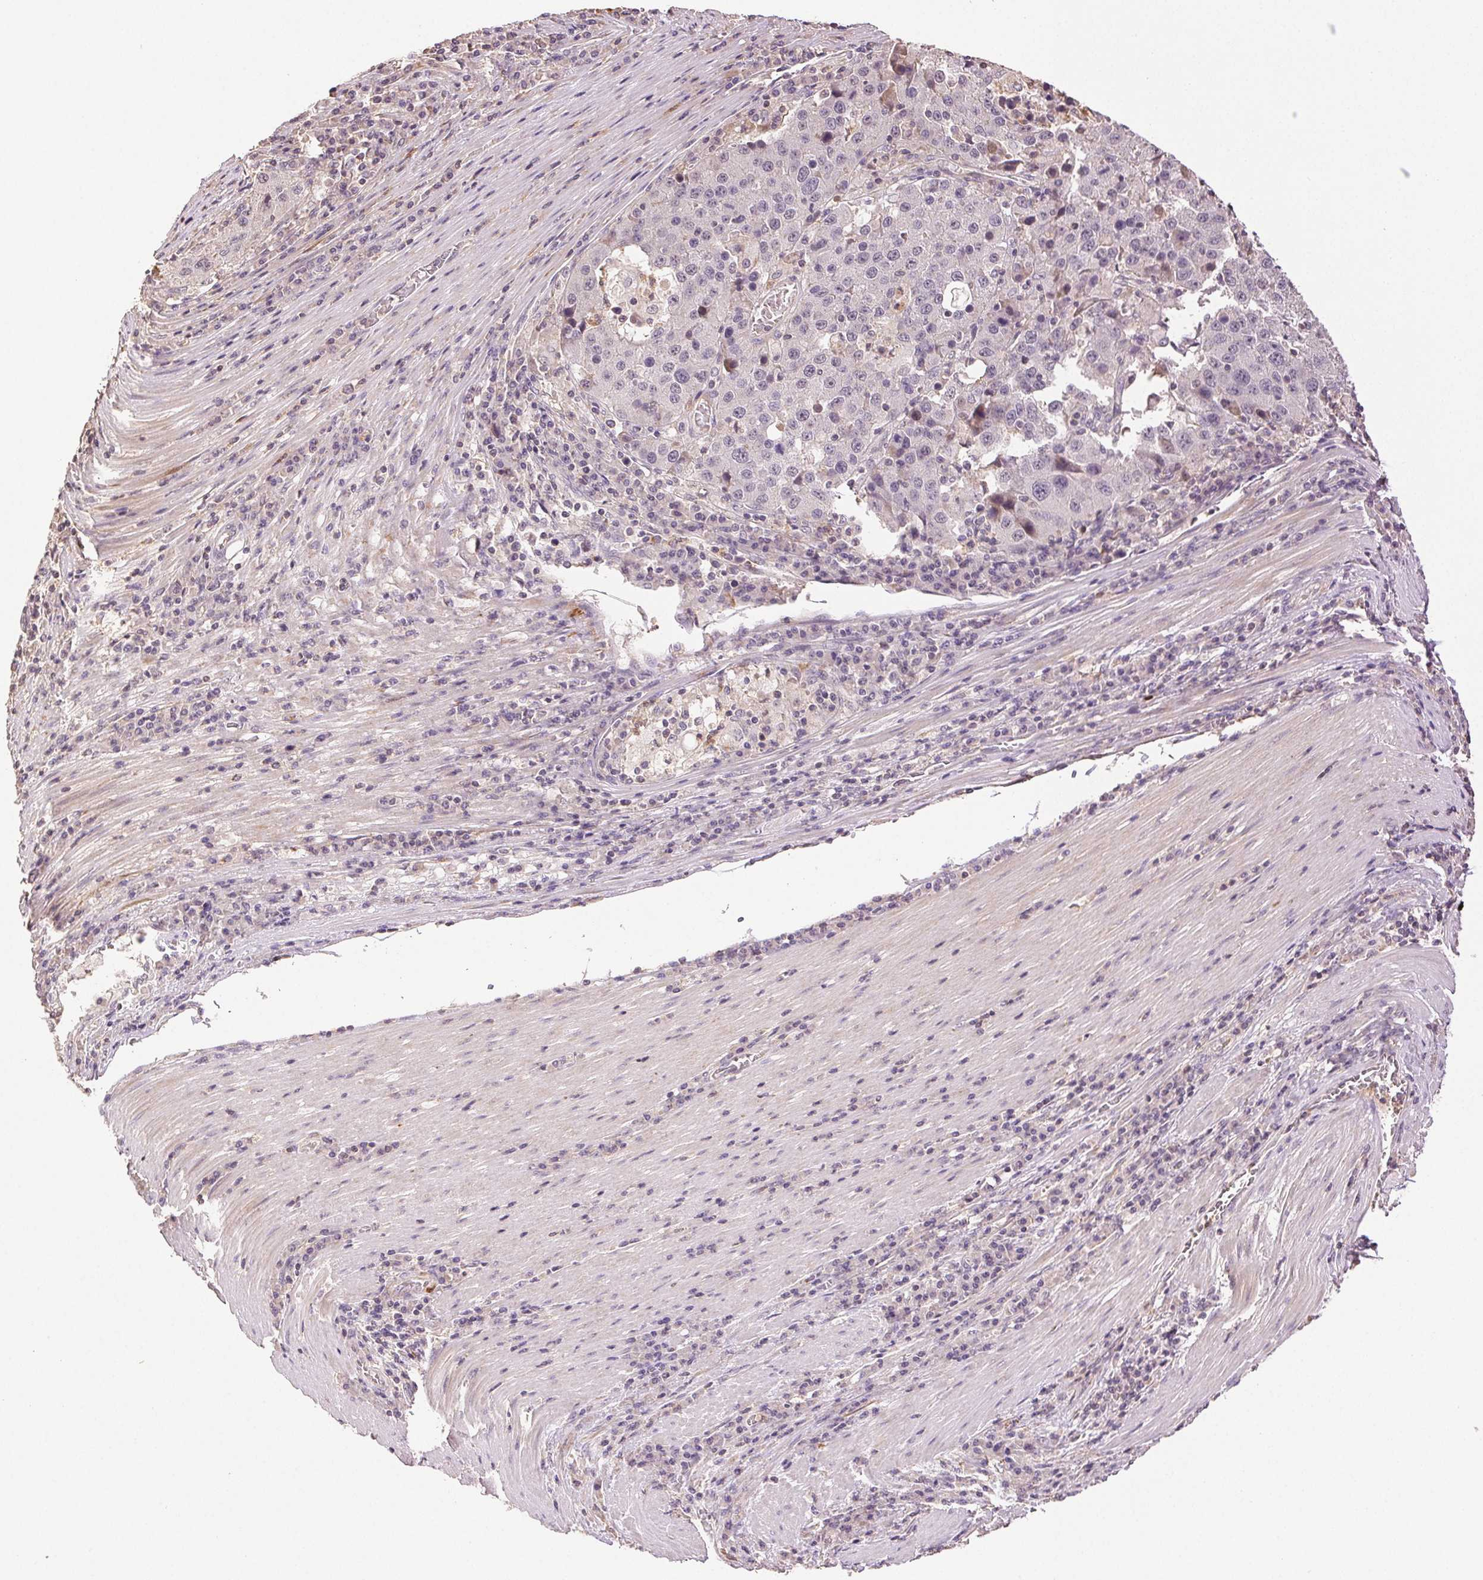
{"staining": {"intensity": "negative", "quantity": "none", "location": "none"}, "tissue": "stomach cancer", "cell_type": "Tumor cells", "image_type": "cancer", "snomed": [{"axis": "morphology", "description": "Adenocarcinoma, NOS"}, {"axis": "topography", "description": "Stomach"}], "caption": "Tumor cells show no significant expression in stomach cancer (adenocarcinoma).", "gene": "TMEM253", "patient": {"sex": "male", "age": 71}}